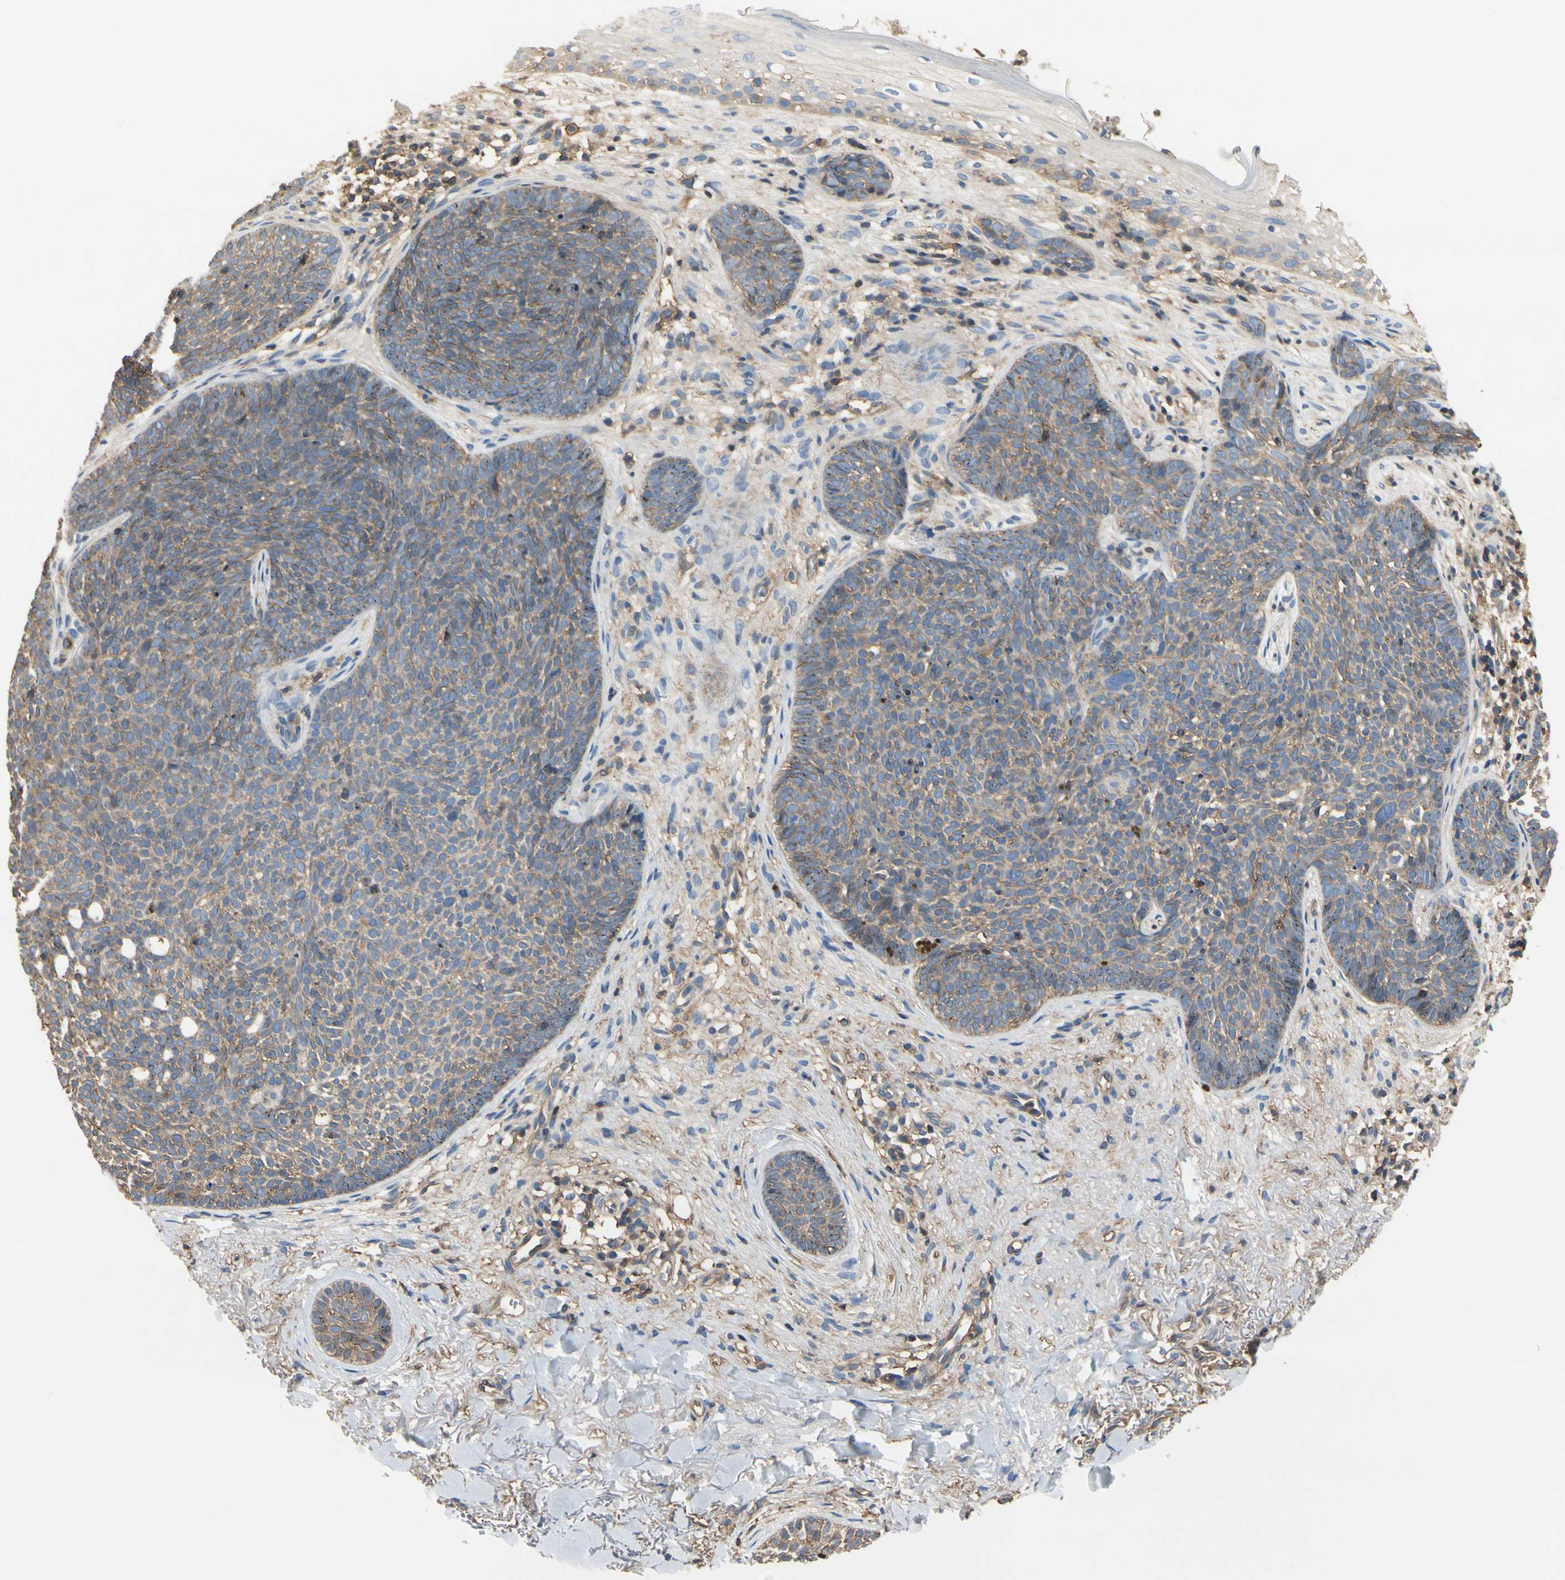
{"staining": {"intensity": "weak", "quantity": ">75%", "location": "cytoplasmic/membranous"}, "tissue": "skin cancer", "cell_type": "Tumor cells", "image_type": "cancer", "snomed": [{"axis": "morphology", "description": "Basal cell carcinoma"}, {"axis": "topography", "description": "Skin"}], "caption": "Immunohistochemical staining of human skin cancer (basal cell carcinoma) demonstrates low levels of weak cytoplasmic/membranous protein positivity in approximately >75% of tumor cells. The staining is performed using DAB (3,3'-diaminobenzidine) brown chromogen to label protein expression. The nuclei are counter-stained blue using hematoxylin.", "gene": "IL1RL1", "patient": {"sex": "female", "age": 70}}